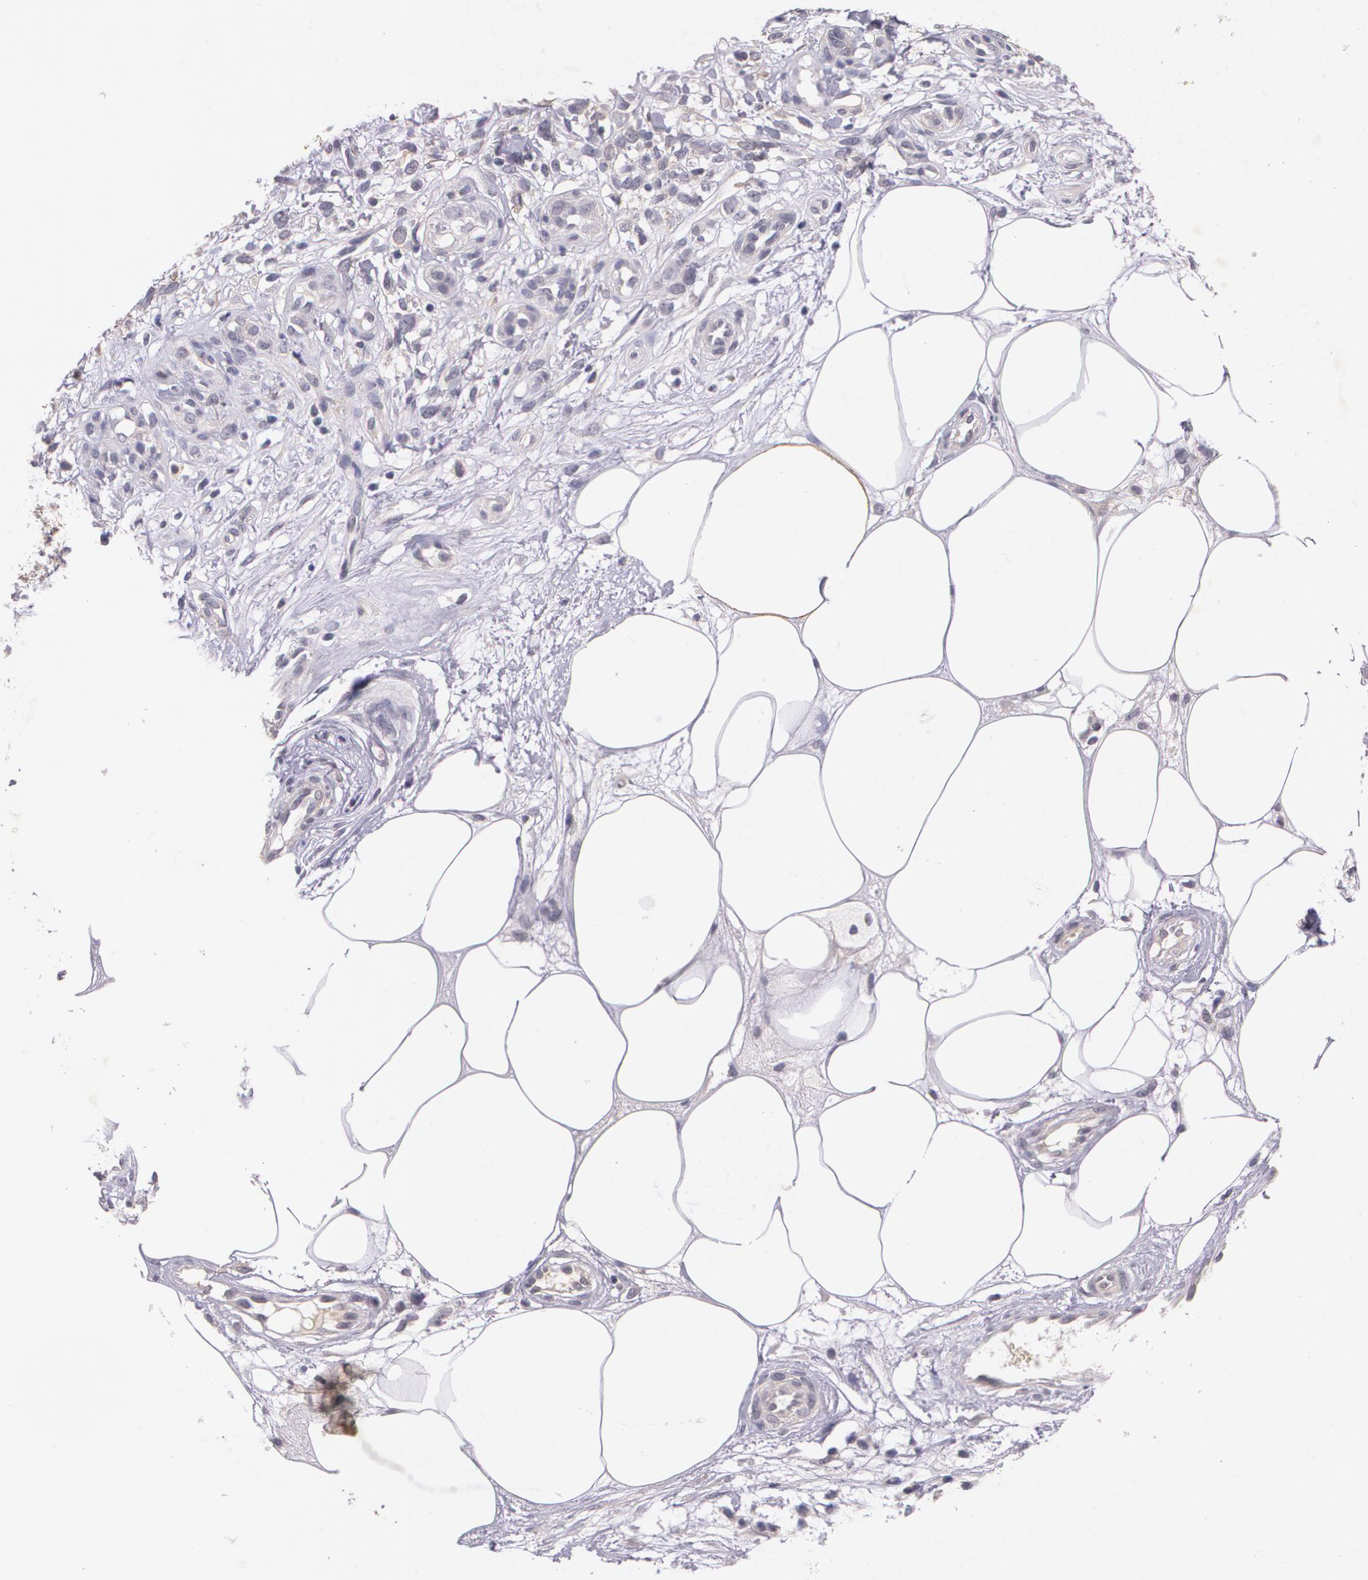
{"staining": {"intensity": "negative", "quantity": "none", "location": "none"}, "tissue": "melanoma", "cell_type": "Tumor cells", "image_type": "cancer", "snomed": [{"axis": "morphology", "description": "Malignant melanoma, NOS"}, {"axis": "topography", "description": "Skin"}], "caption": "There is no significant staining in tumor cells of malignant melanoma.", "gene": "TM4SF1", "patient": {"sex": "female", "age": 85}}